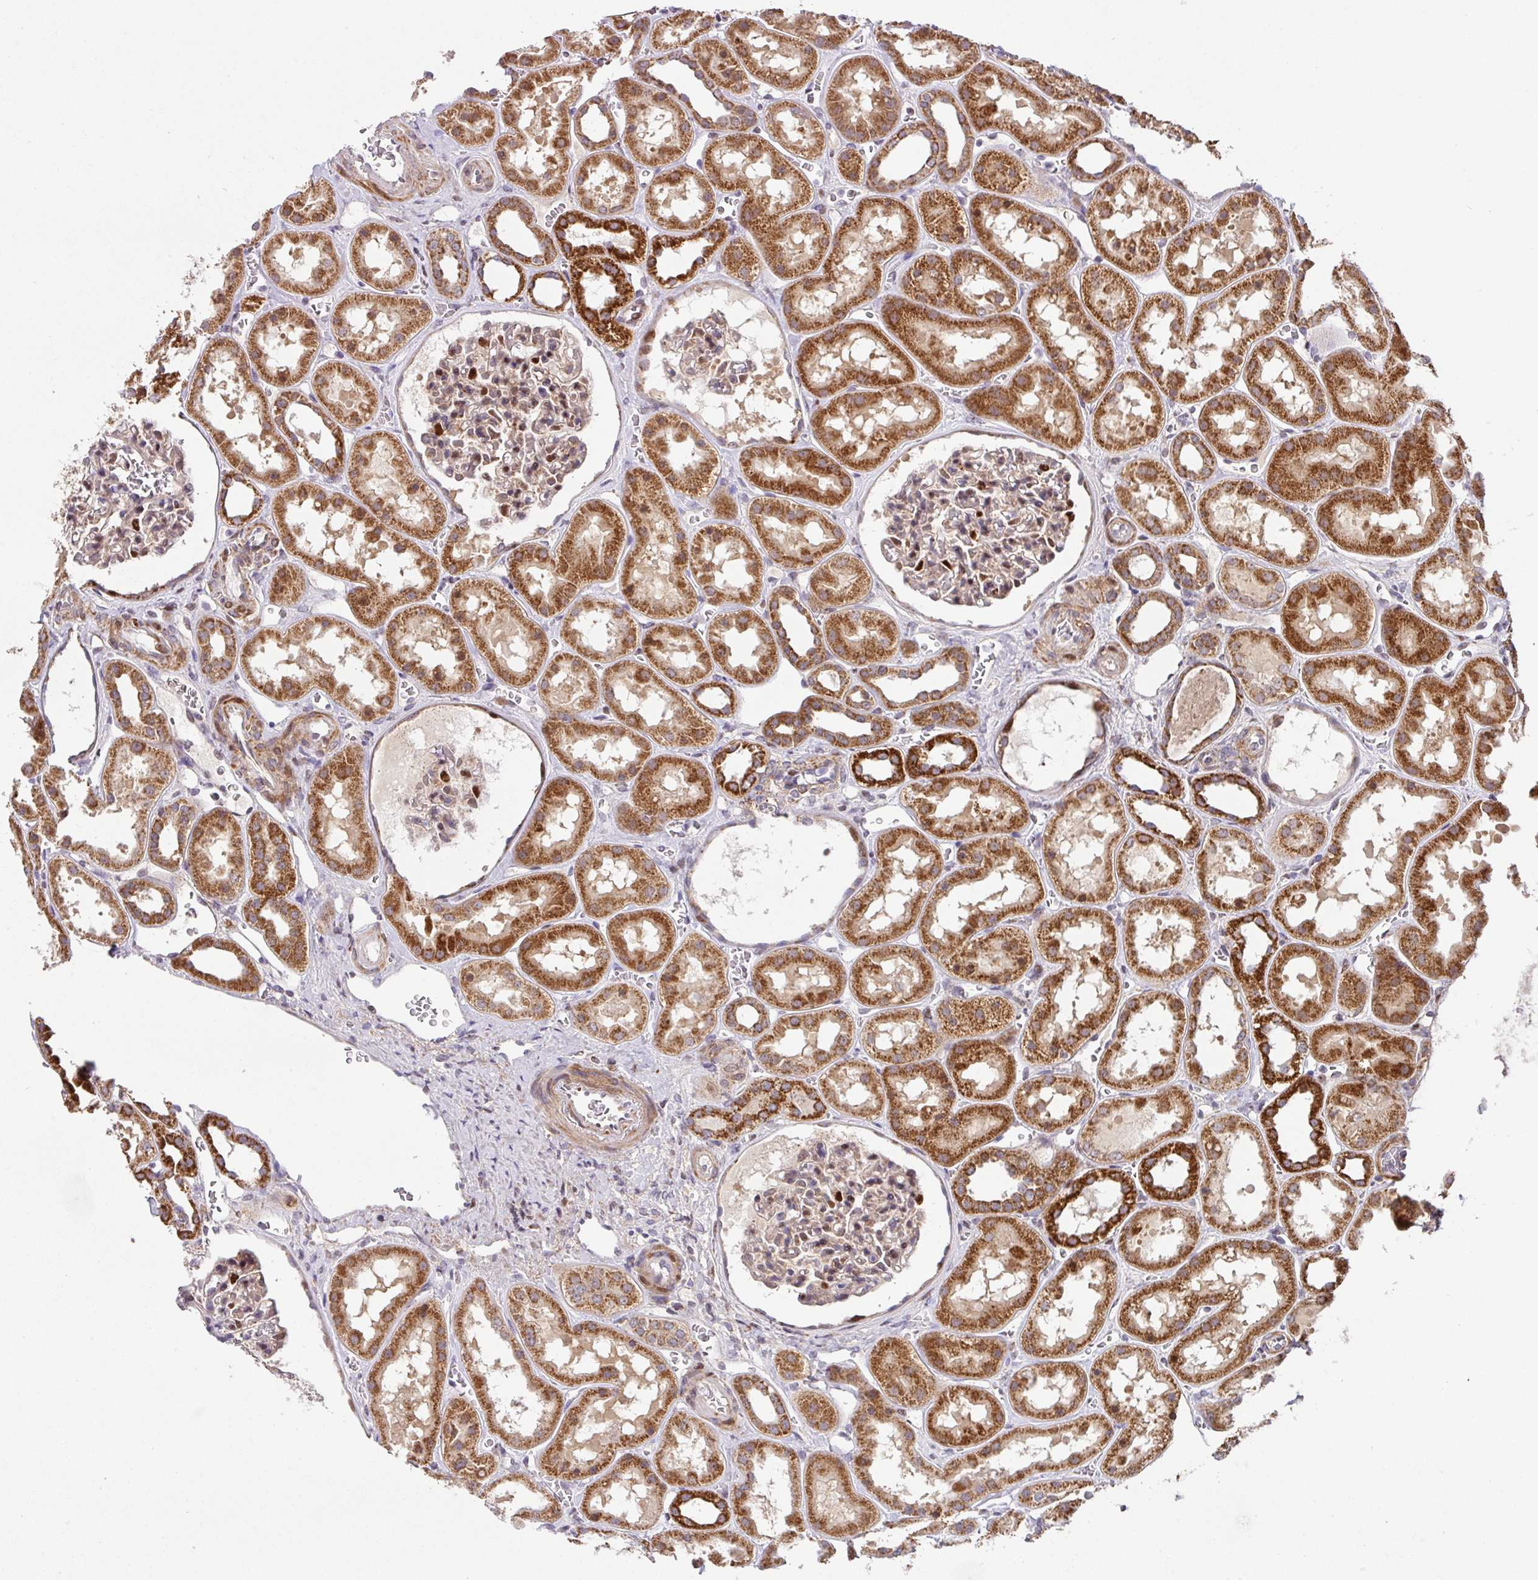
{"staining": {"intensity": "strong", "quantity": "<25%", "location": "cytoplasmic/membranous,nuclear"}, "tissue": "kidney", "cell_type": "Cells in glomeruli", "image_type": "normal", "snomed": [{"axis": "morphology", "description": "Normal tissue, NOS"}, {"axis": "topography", "description": "Kidney"}], "caption": "Strong cytoplasmic/membranous,nuclear protein staining is appreciated in about <25% of cells in glomeruli in kidney. (Stains: DAB in brown, nuclei in blue, Microscopy: brightfield microscopy at high magnification).", "gene": "ENSG00000269547", "patient": {"sex": "female", "age": 41}}